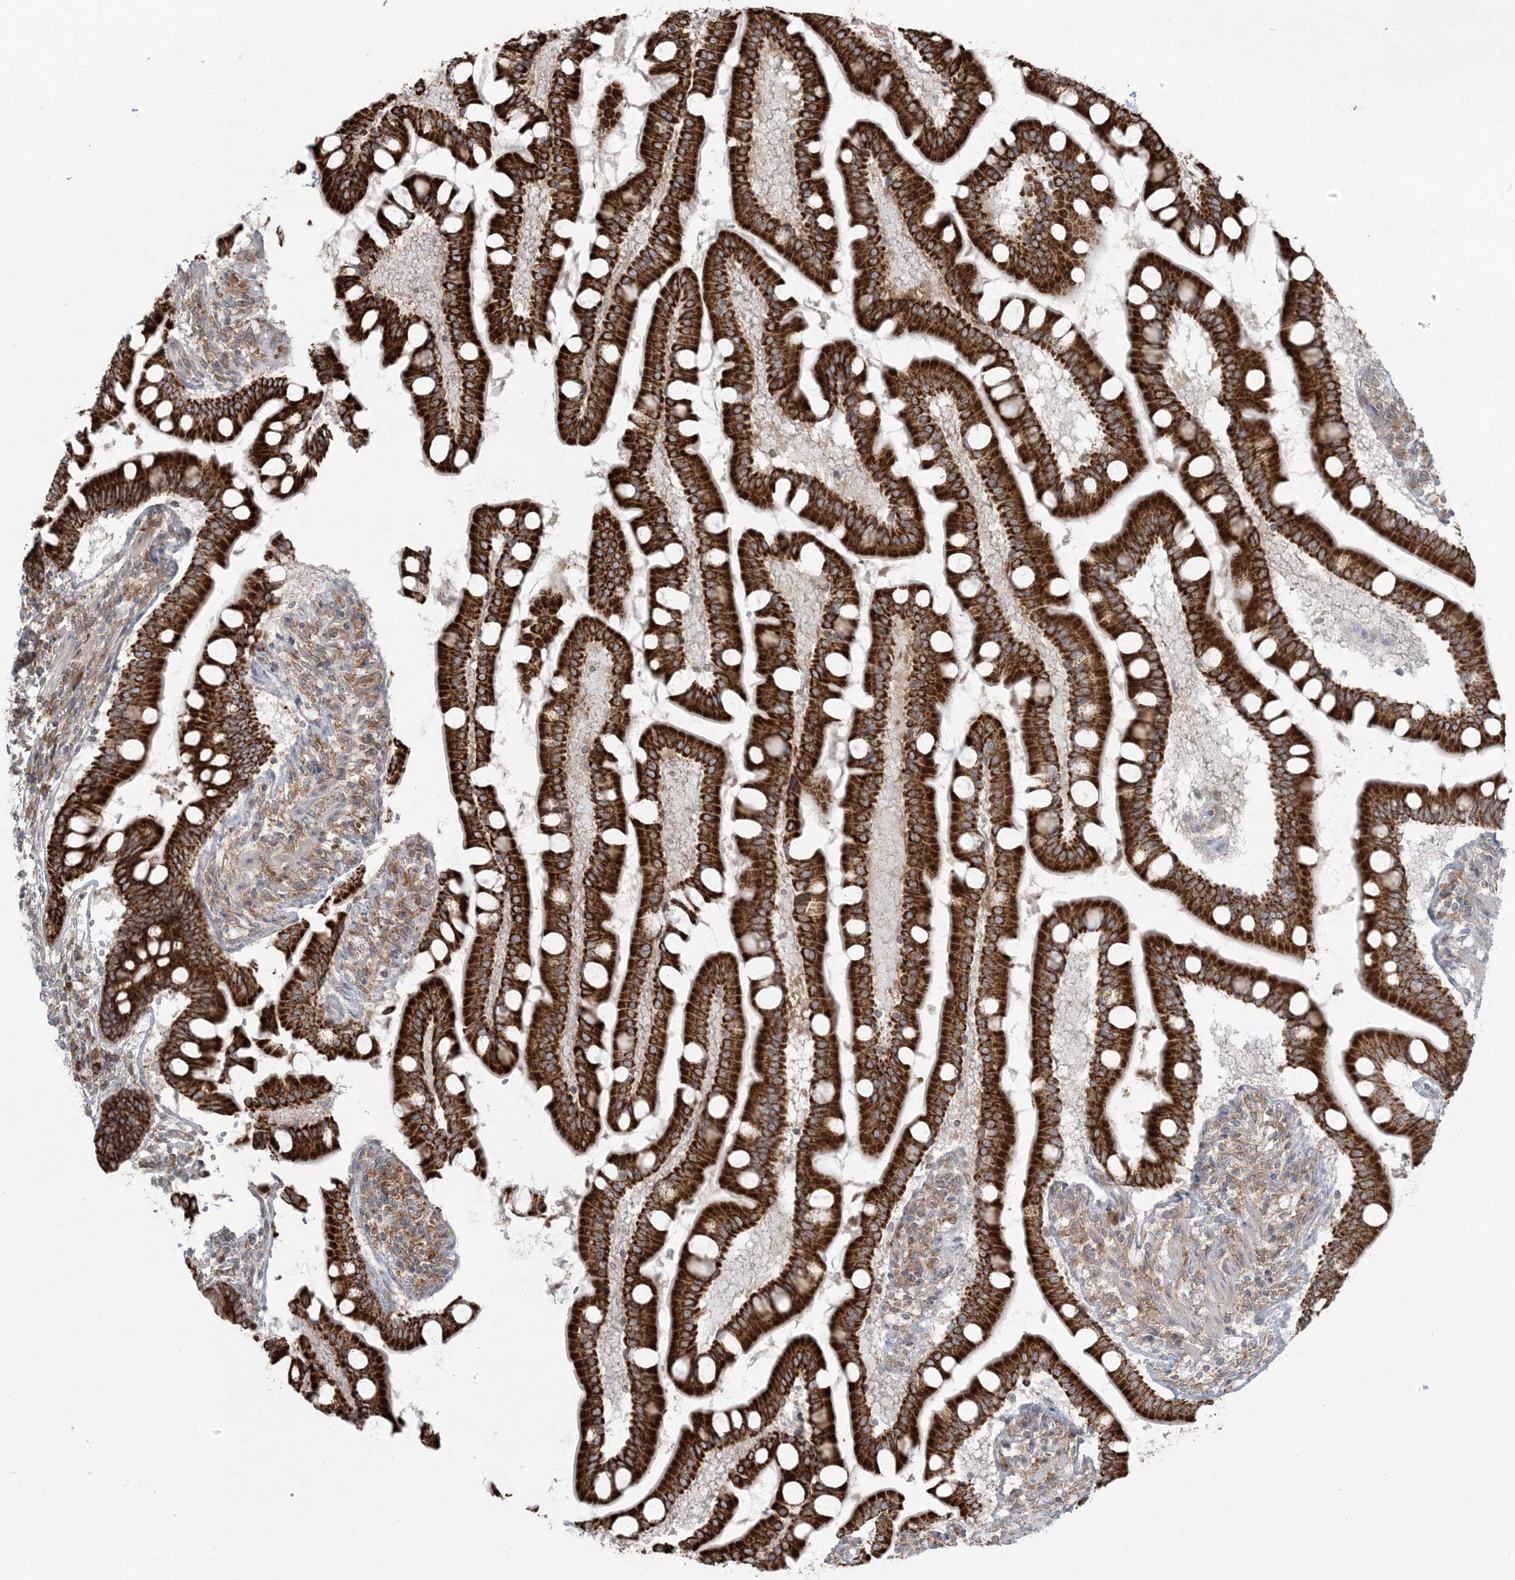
{"staining": {"intensity": "strong", "quantity": ">75%", "location": "cytoplasmic/membranous"}, "tissue": "small intestine", "cell_type": "Glandular cells", "image_type": "normal", "snomed": [{"axis": "morphology", "description": "Normal tissue, NOS"}, {"axis": "topography", "description": "Small intestine"}], "caption": "Protein expression analysis of normal human small intestine reveals strong cytoplasmic/membranous expression in approximately >75% of glandular cells. (brown staining indicates protein expression, while blue staining denotes nuclei).", "gene": "UBXN4", "patient": {"sex": "male", "age": 41}}